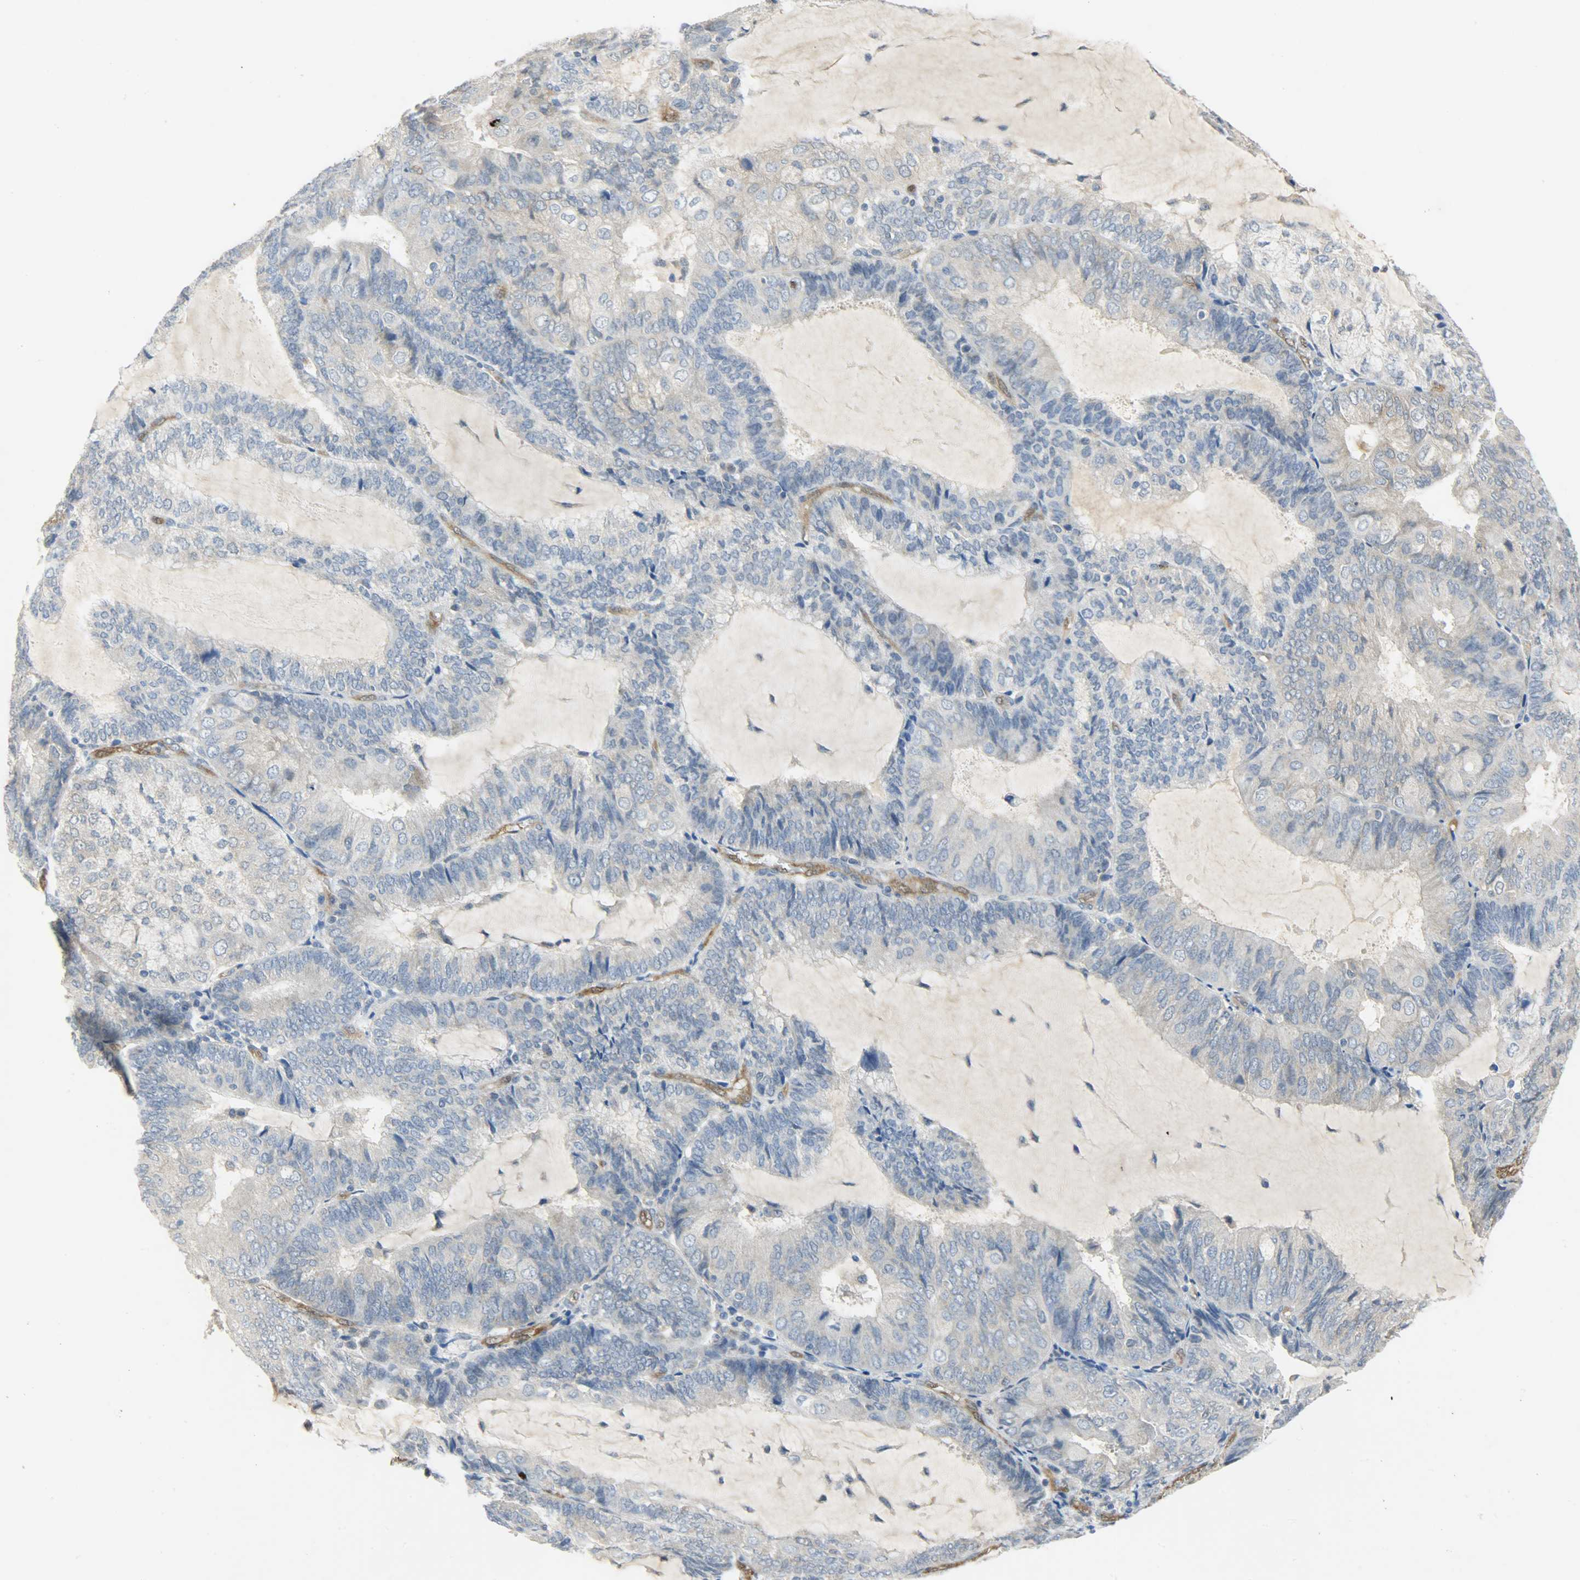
{"staining": {"intensity": "negative", "quantity": "none", "location": "none"}, "tissue": "endometrial cancer", "cell_type": "Tumor cells", "image_type": "cancer", "snomed": [{"axis": "morphology", "description": "Adenocarcinoma, NOS"}, {"axis": "topography", "description": "Endometrium"}], "caption": "This is an immunohistochemistry image of human endometrial cancer. There is no staining in tumor cells.", "gene": "FKBP1A", "patient": {"sex": "female", "age": 81}}